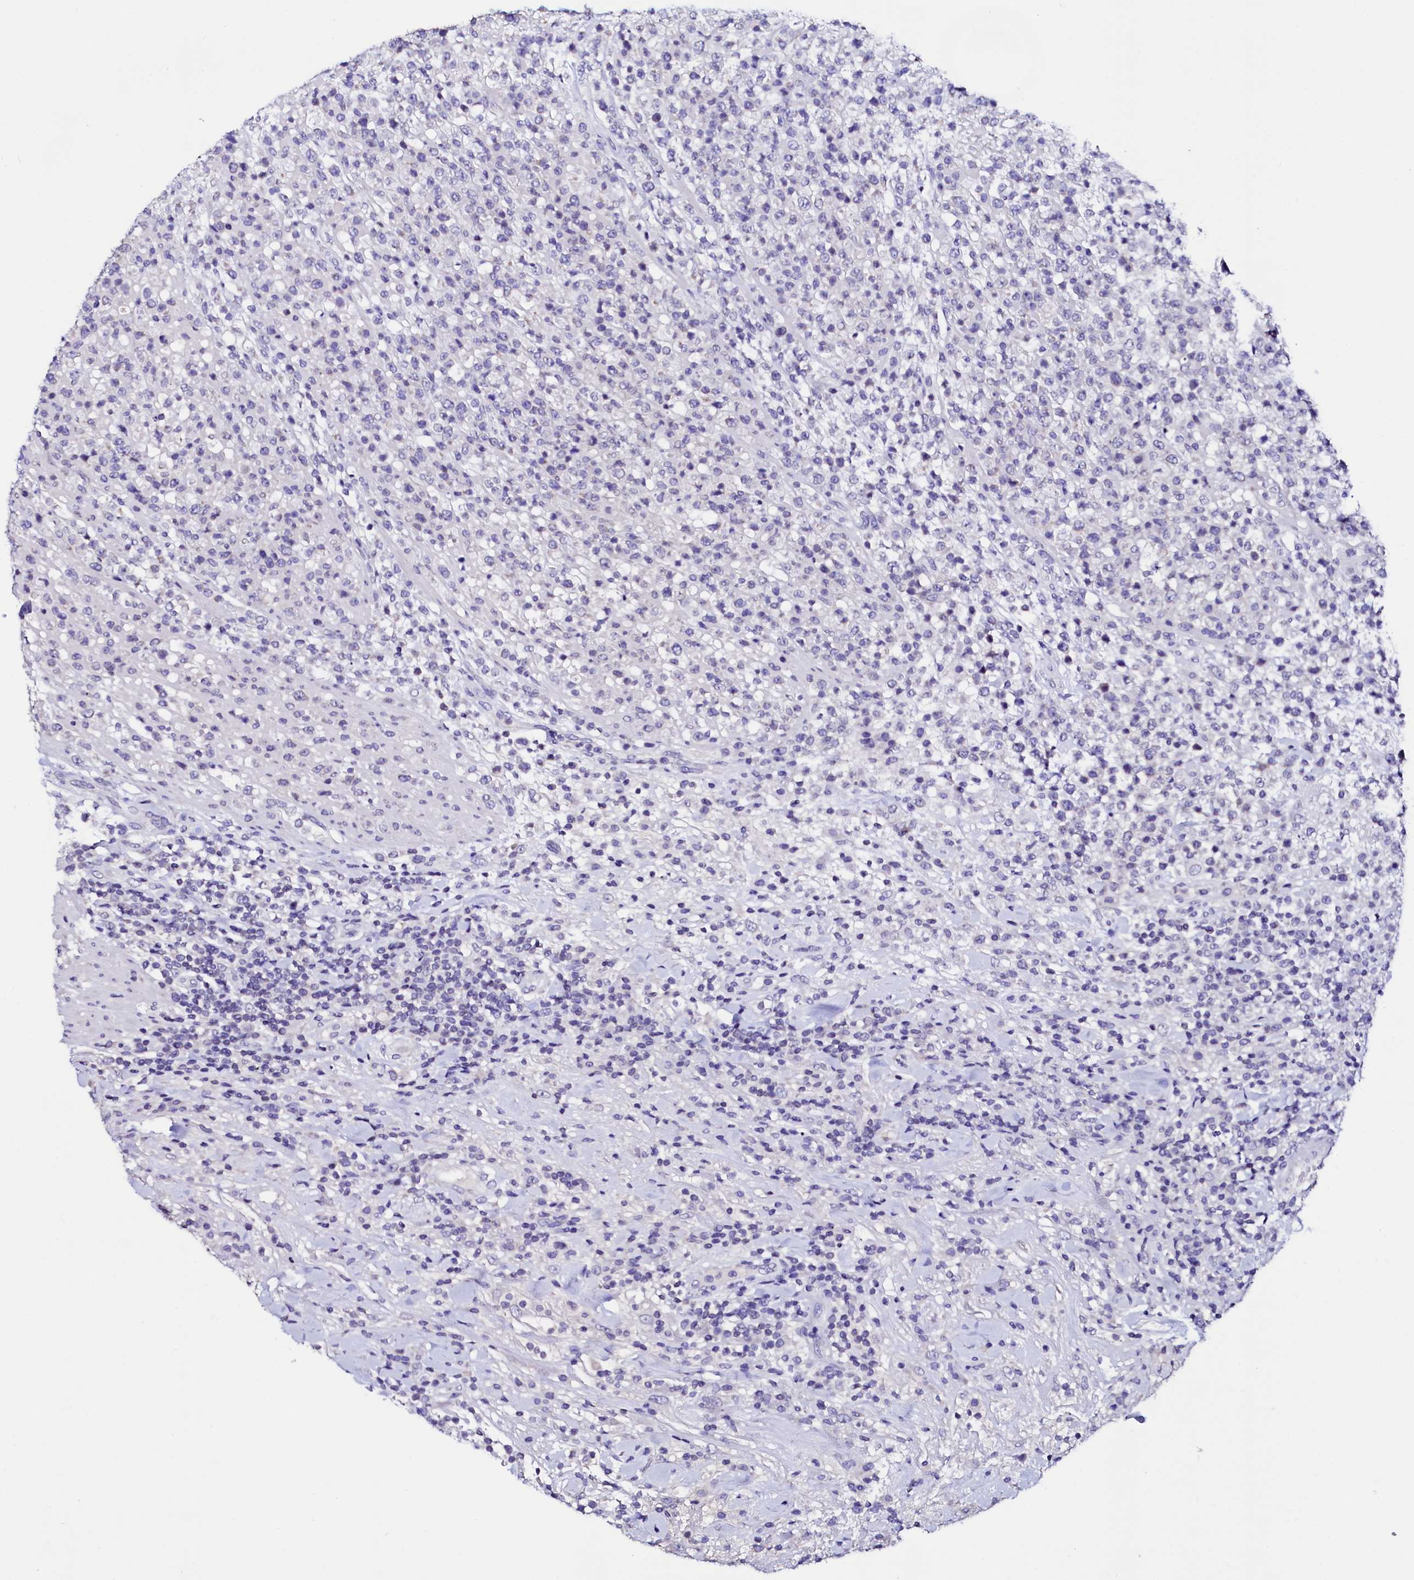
{"staining": {"intensity": "negative", "quantity": "none", "location": "none"}, "tissue": "lymphoma", "cell_type": "Tumor cells", "image_type": "cancer", "snomed": [{"axis": "morphology", "description": "Malignant lymphoma, non-Hodgkin's type, High grade"}, {"axis": "topography", "description": "Colon"}], "caption": "This is an IHC photomicrograph of lymphoma. There is no expression in tumor cells.", "gene": "HAND1", "patient": {"sex": "female", "age": 53}}